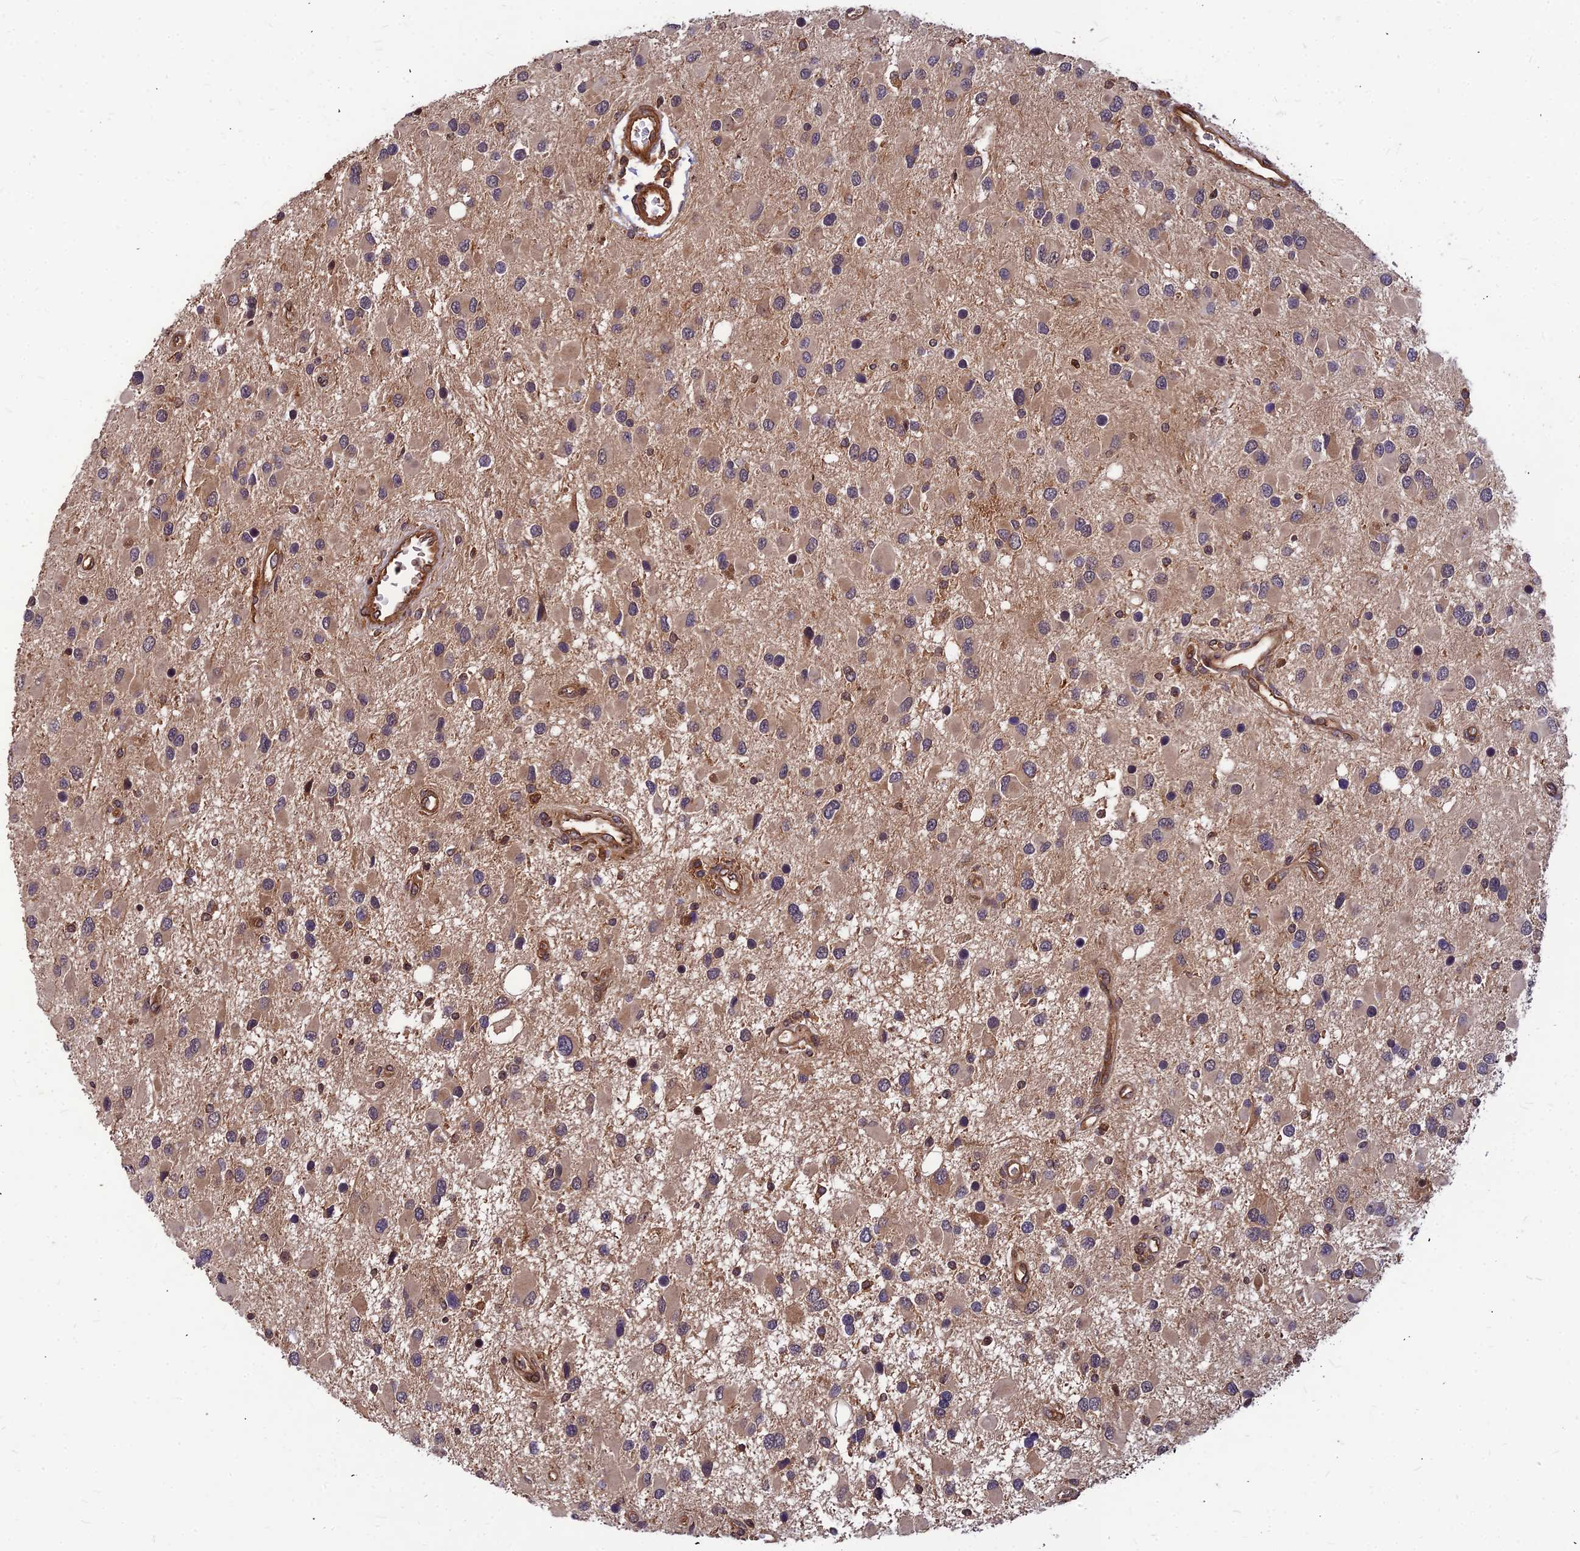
{"staining": {"intensity": "weak", "quantity": ">75%", "location": "cytoplasmic/membranous"}, "tissue": "glioma", "cell_type": "Tumor cells", "image_type": "cancer", "snomed": [{"axis": "morphology", "description": "Glioma, malignant, High grade"}, {"axis": "topography", "description": "Brain"}], "caption": "Brown immunohistochemical staining in glioma displays weak cytoplasmic/membranous positivity in about >75% of tumor cells.", "gene": "ZNF467", "patient": {"sex": "male", "age": 53}}